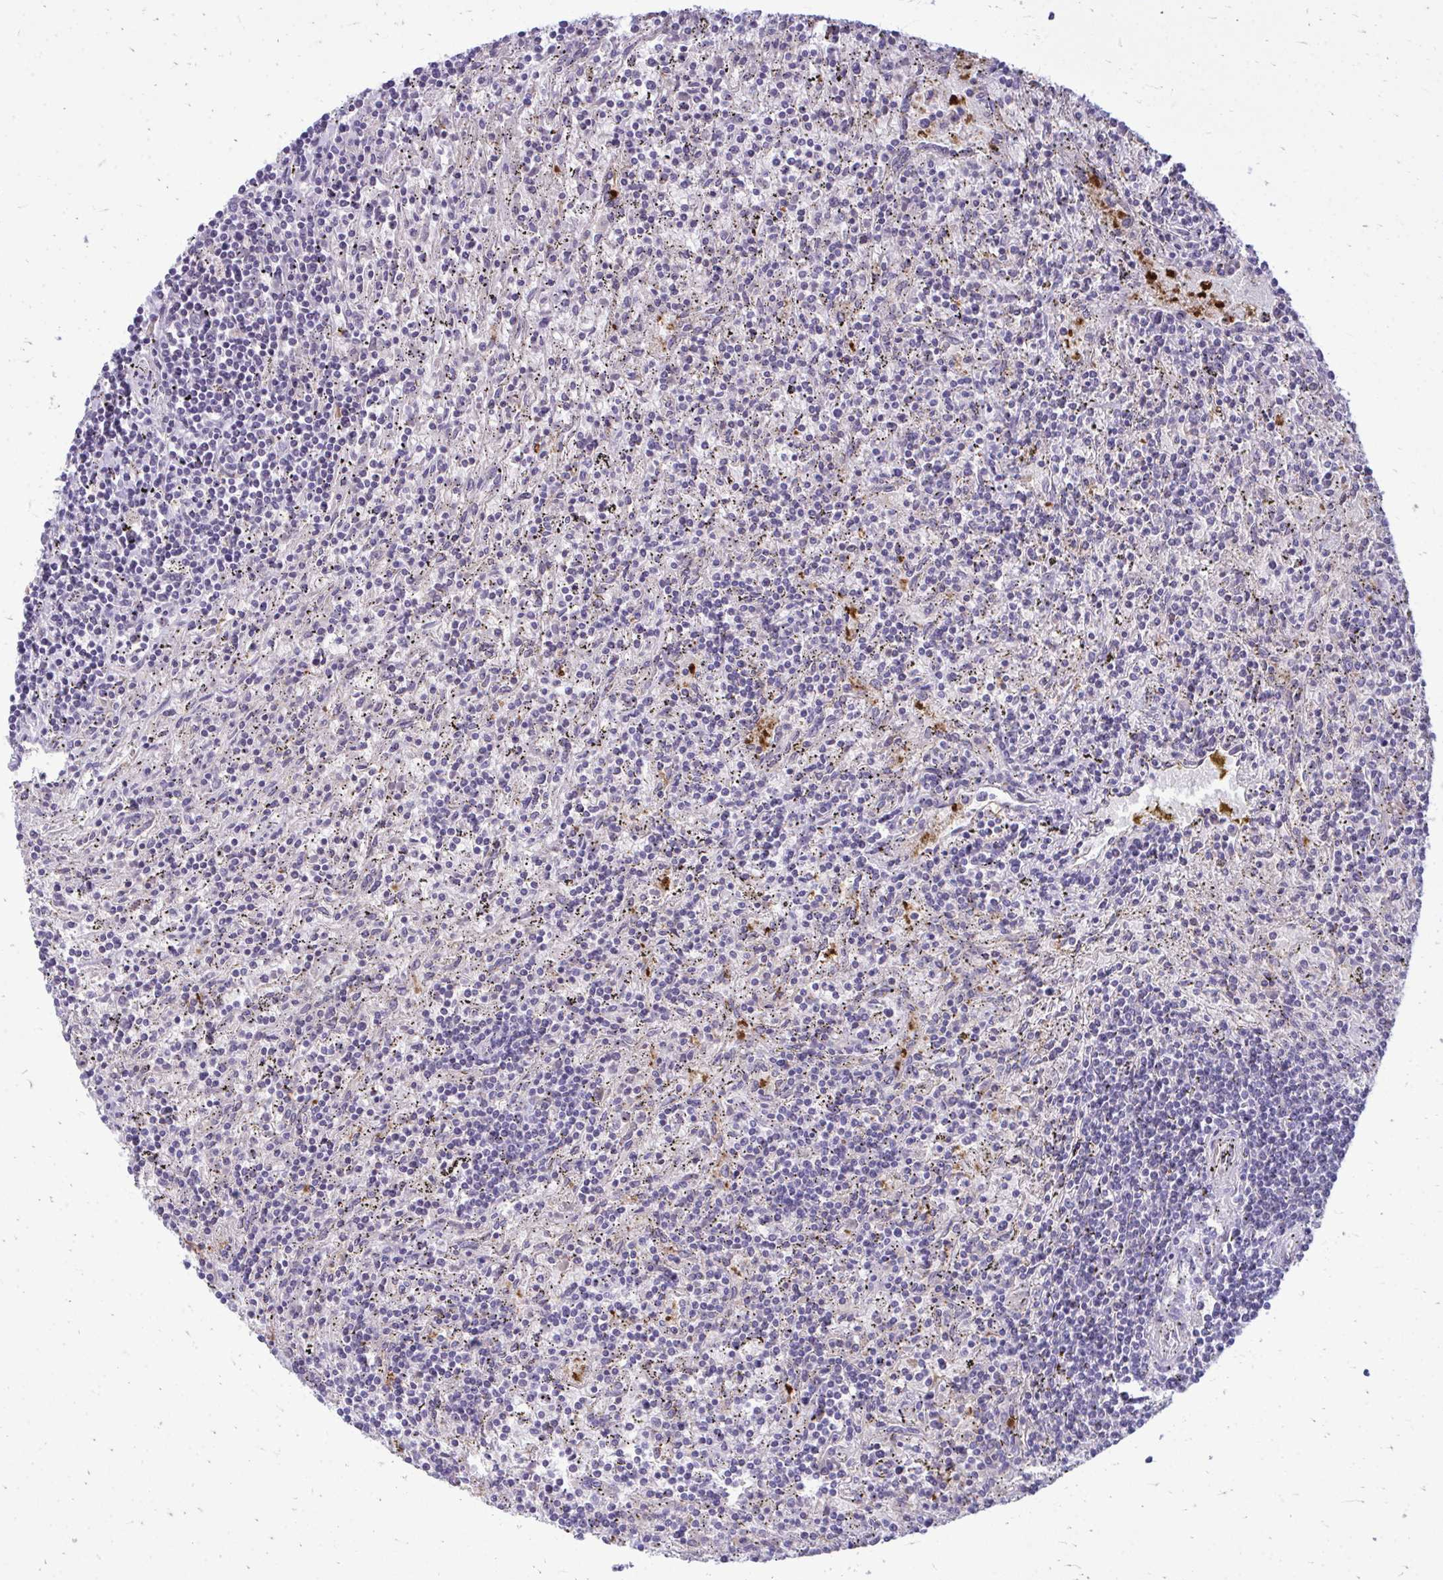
{"staining": {"intensity": "negative", "quantity": "none", "location": "none"}, "tissue": "lymphoma", "cell_type": "Tumor cells", "image_type": "cancer", "snomed": [{"axis": "morphology", "description": "Malignant lymphoma, non-Hodgkin's type, Low grade"}, {"axis": "topography", "description": "Spleen"}], "caption": "Malignant lymphoma, non-Hodgkin's type (low-grade) was stained to show a protein in brown. There is no significant staining in tumor cells.", "gene": "FABP3", "patient": {"sex": "male", "age": 76}}